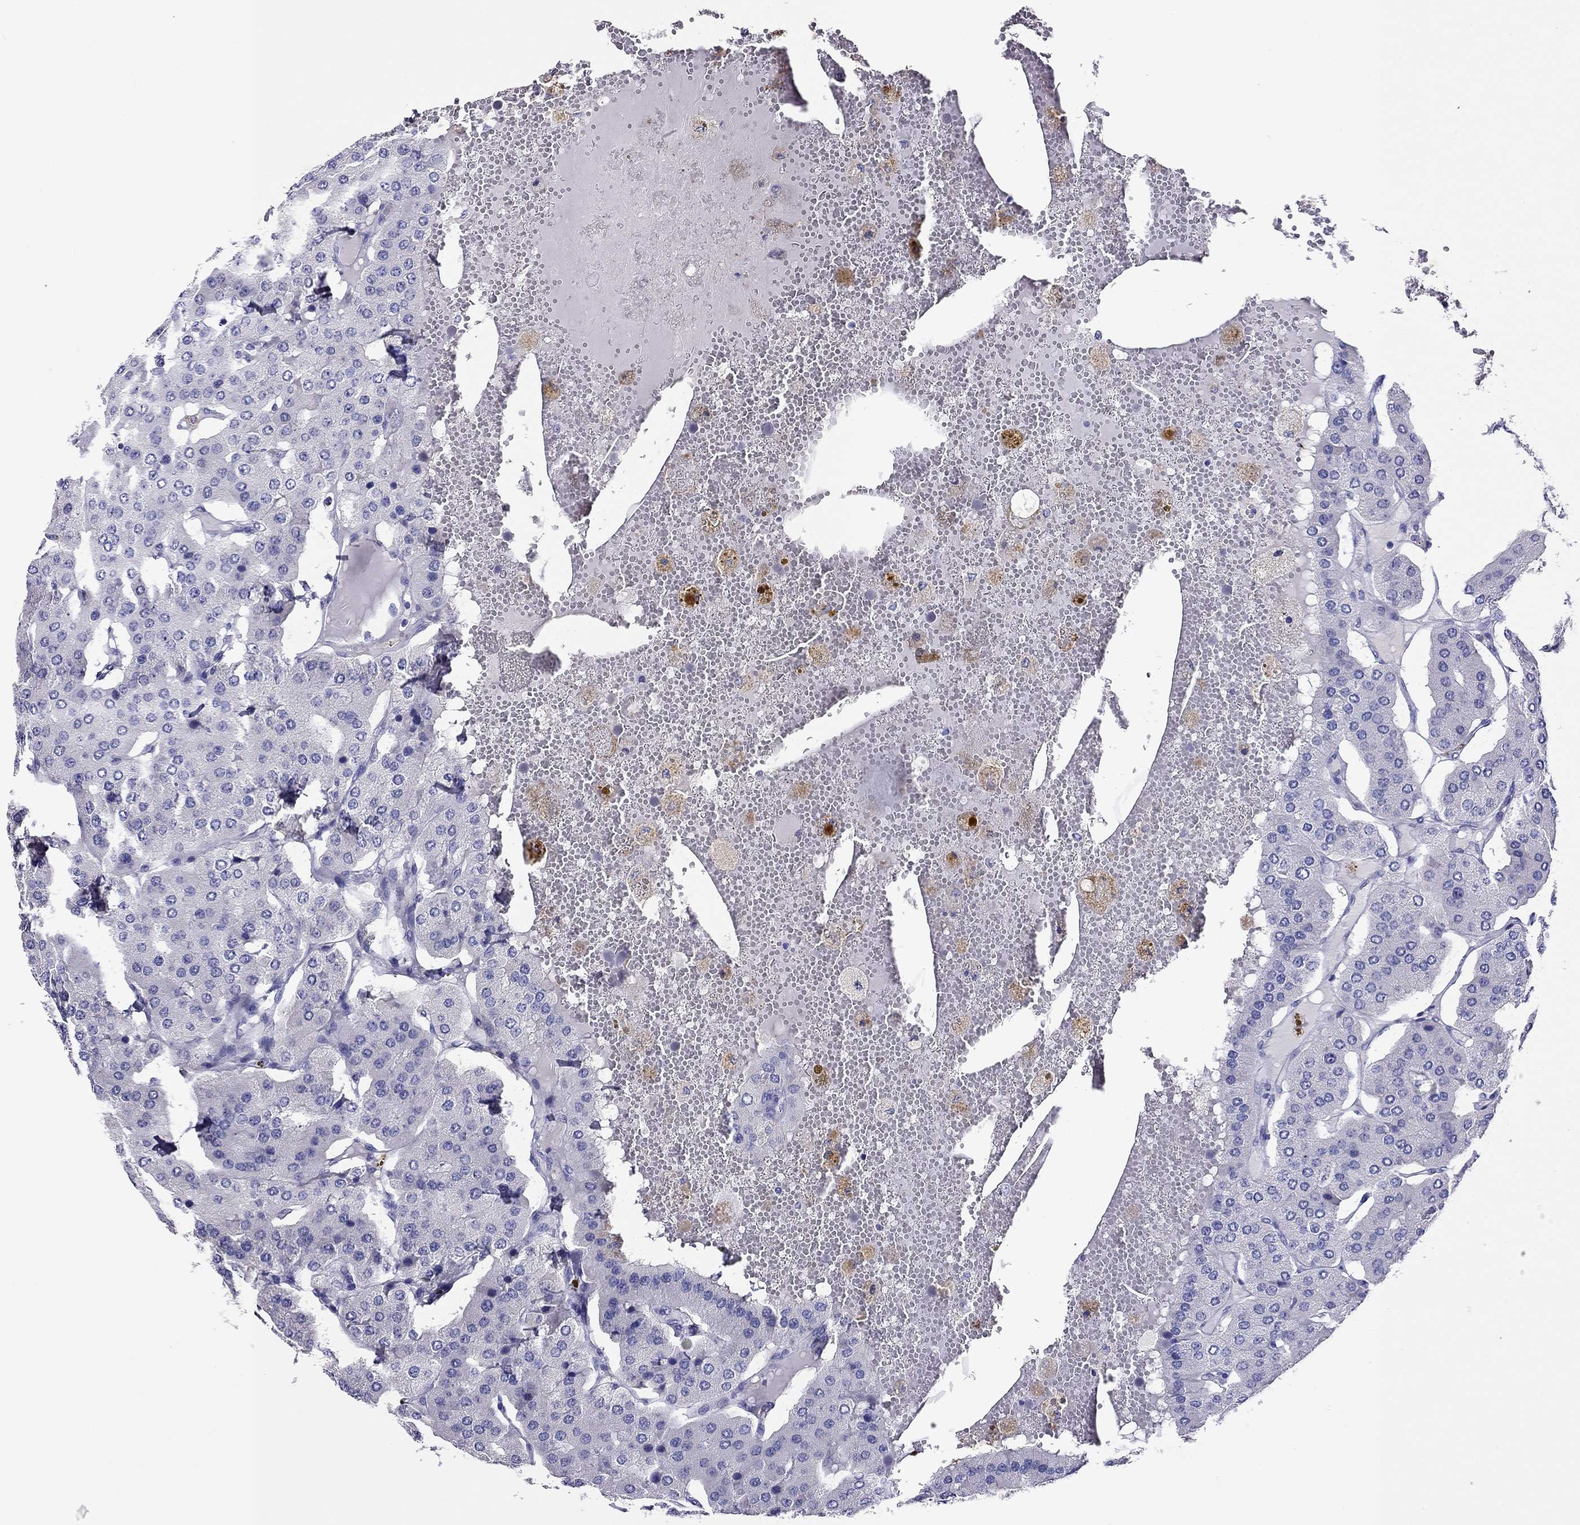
{"staining": {"intensity": "negative", "quantity": "none", "location": "none"}, "tissue": "parathyroid gland", "cell_type": "Glandular cells", "image_type": "normal", "snomed": [{"axis": "morphology", "description": "Normal tissue, NOS"}, {"axis": "morphology", "description": "Adenoma, NOS"}, {"axis": "topography", "description": "Parathyroid gland"}], "caption": "A photomicrograph of human parathyroid gland is negative for staining in glandular cells. The staining is performed using DAB brown chromogen with nuclei counter-stained in using hematoxylin.", "gene": "CAPNS2", "patient": {"sex": "female", "age": 86}}